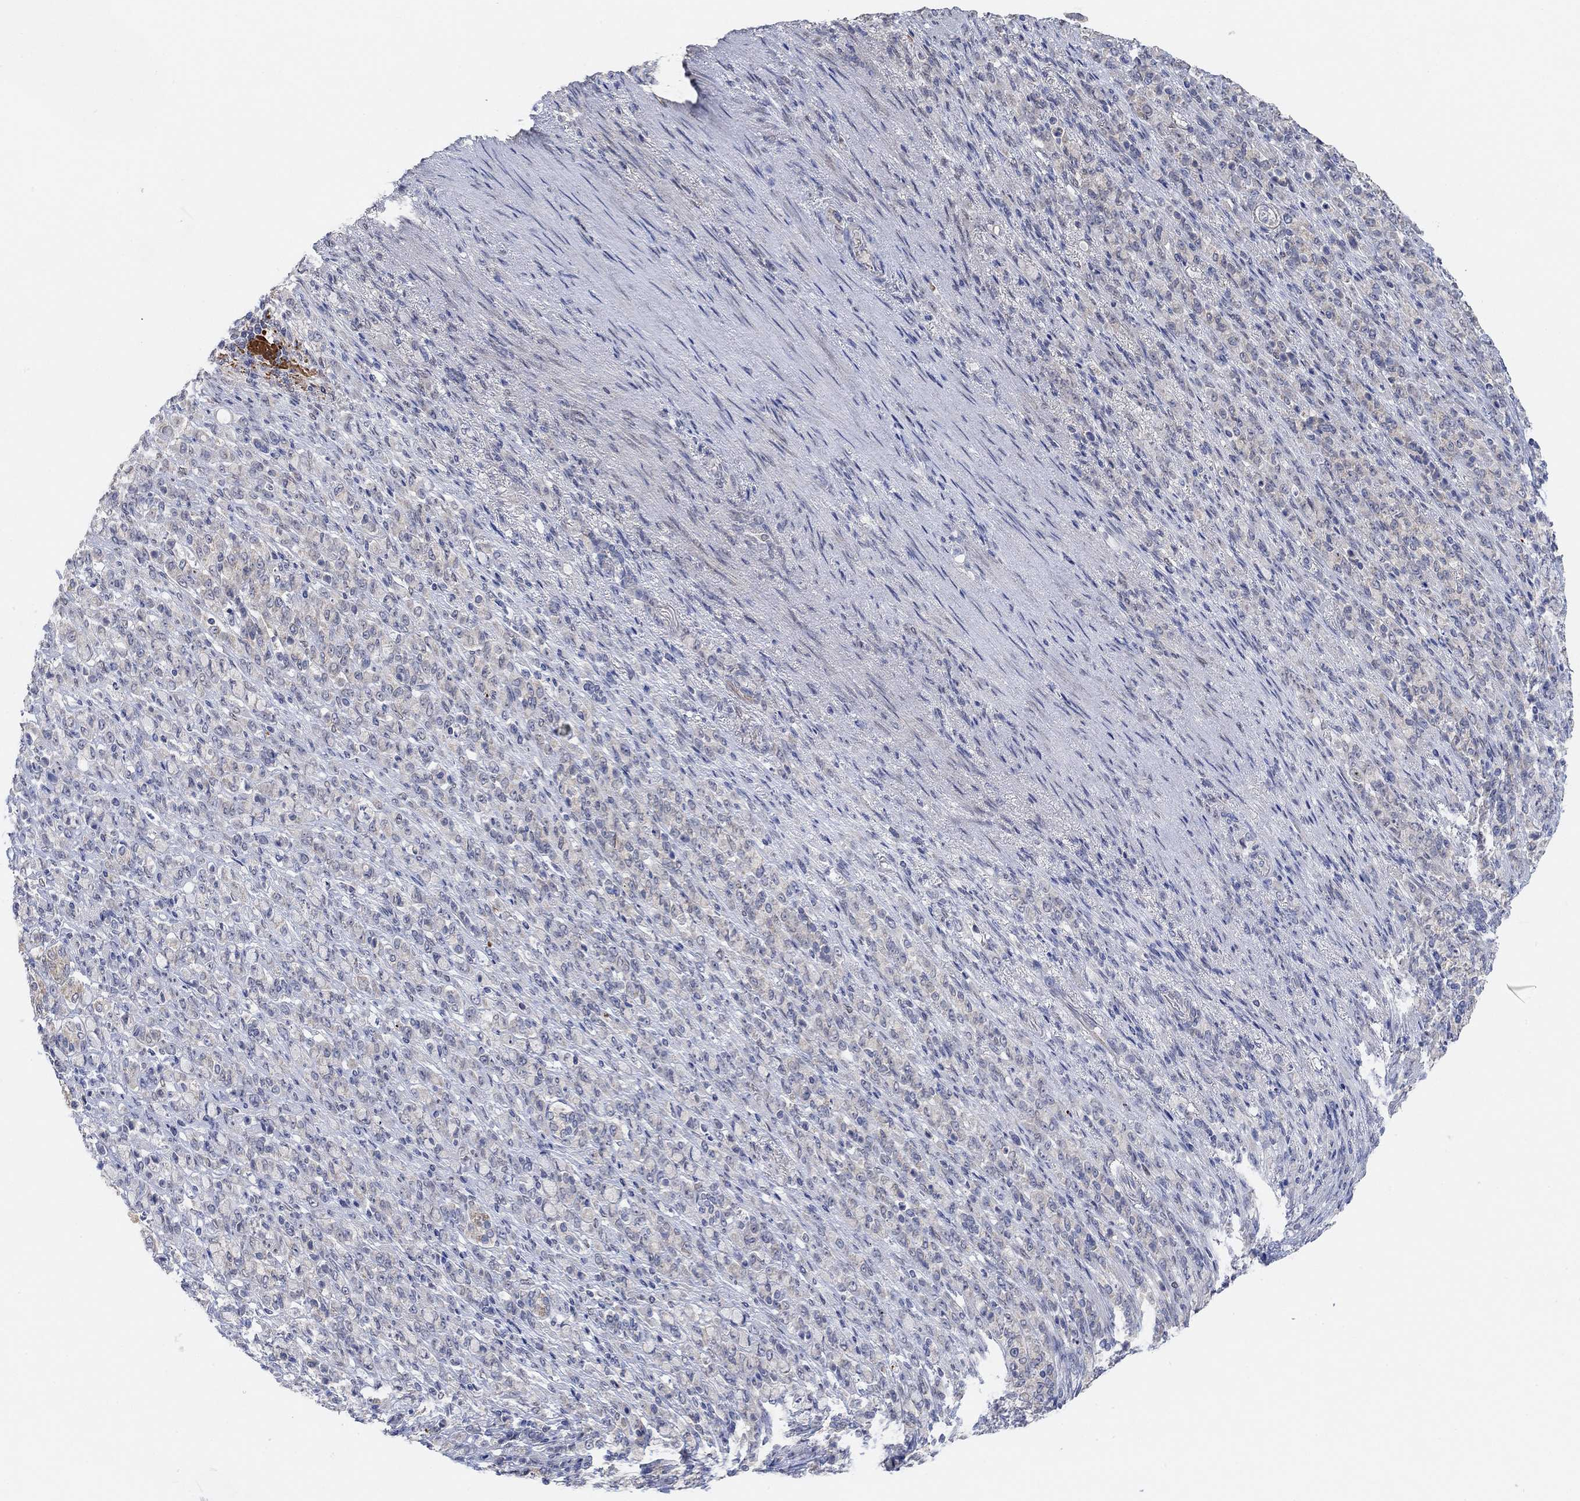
{"staining": {"intensity": "negative", "quantity": "none", "location": "none"}, "tissue": "stomach cancer", "cell_type": "Tumor cells", "image_type": "cancer", "snomed": [{"axis": "morphology", "description": "Normal tissue, NOS"}, {"axis": "morphology", "description": "Adenocarcinoma, NOS"}, {"axis": "topography", "description": "Stomach"}], "caption": "This photomicrograph is of adenocarcinoma (stomach) stained with immunohistochemistry (IHC) to label a protein in brown with the nuclei are counter-stained blue. There is no positivity in tumor cells.", "gene": "RIMS1", "patient": {"sex": "female", "age": 79}}